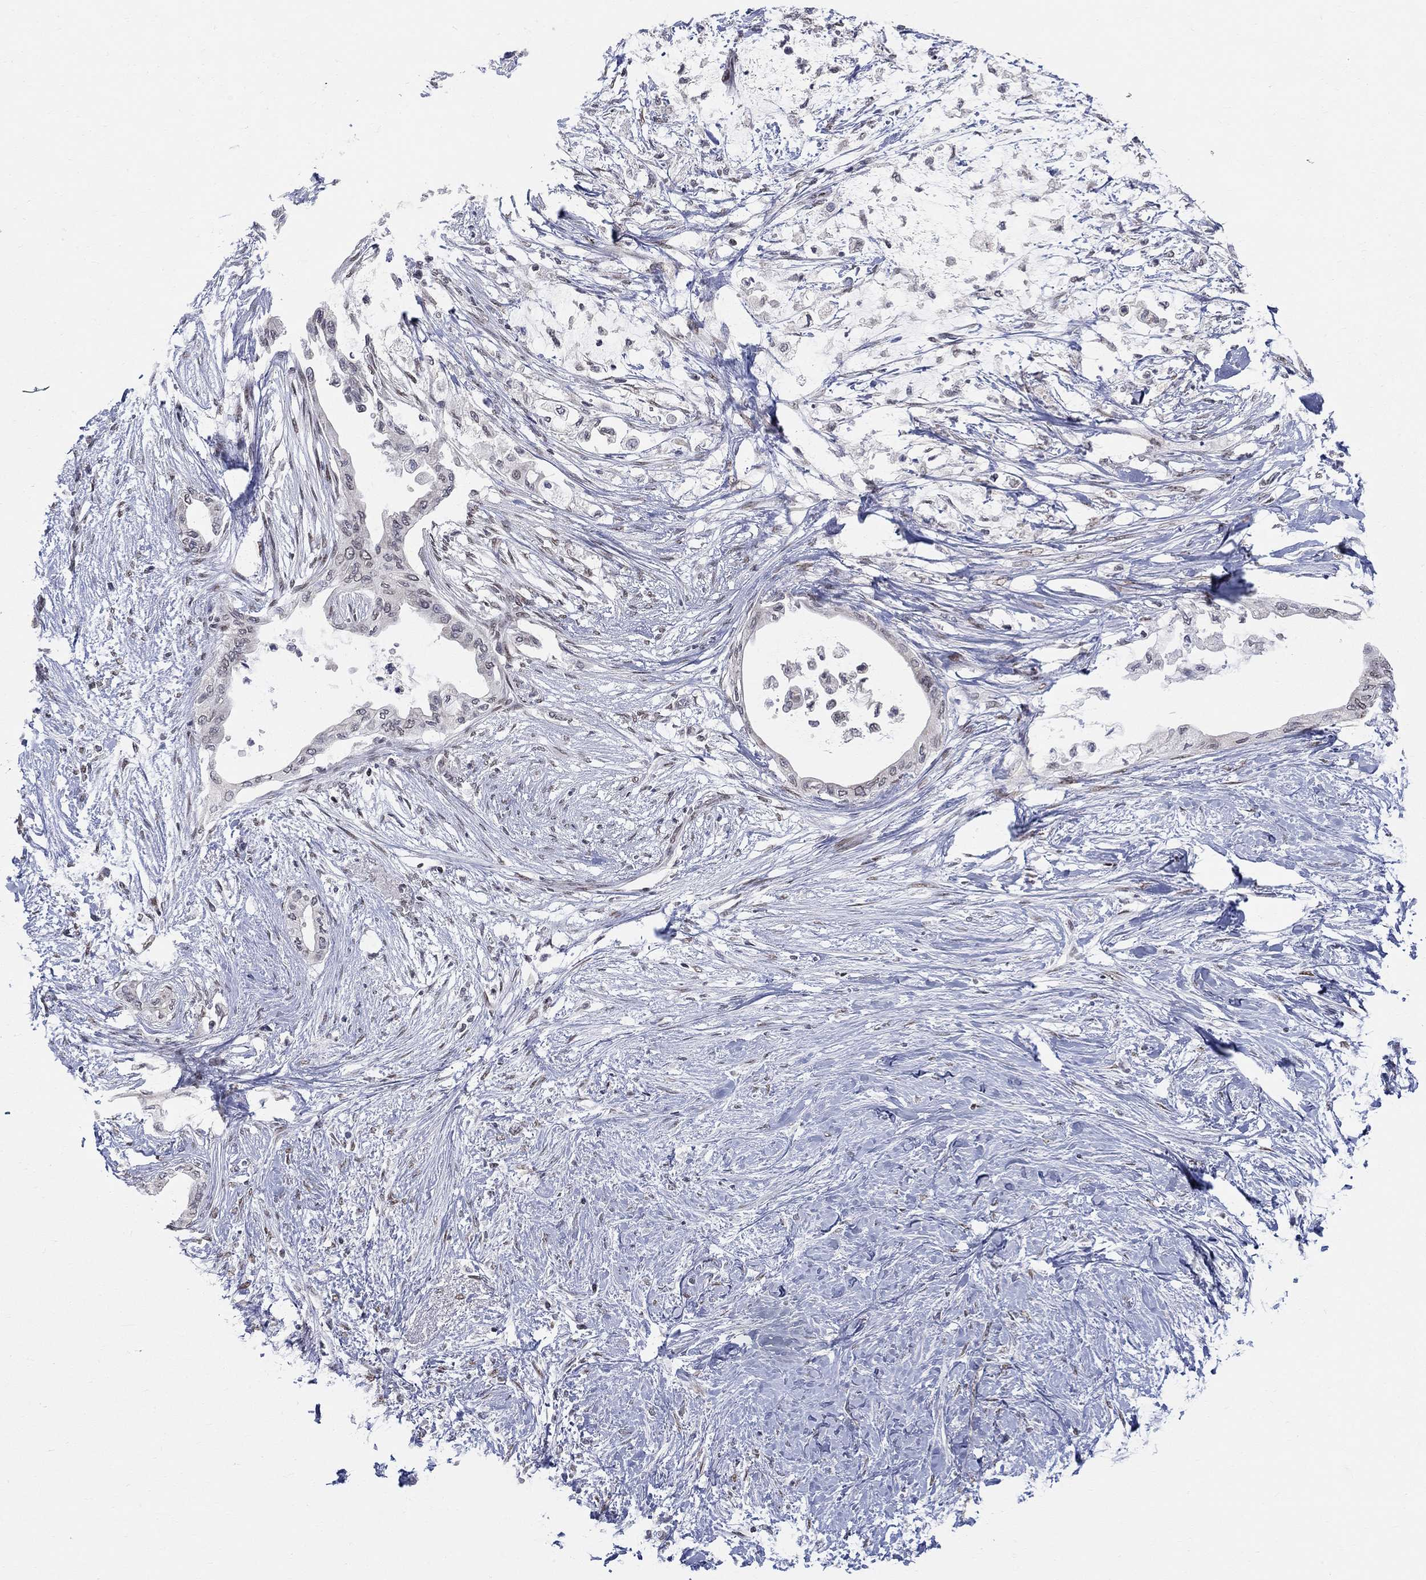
{"staining": {"intensity": "negative", "quantity": "none", "location": "none"}, "tissue": "pancreatic cancer", "cell_type": "Tumor cells", "image_type": "cancer", "snomed": [{"axis": "morphology", "description": "Normal tissue, NOS"}, {"axis": "morphology", "description": "Adenocarcinoma, NOS"}, {"axis": "topography", "description": "Pancreas"}, {"axis": "topography", "description": "Duodenum"}], "caption": "This is a micrograph of immunohistochemistry staining of pancreatic cancer (adenocarcinoma), which shows no positivity in tumor cells. The staining was performed using DAB to visualize the protein expression in brown, while the nuclei were stained in blue with hematoxylin (Magnification: 20x).", "gene": "KLF12", "patient": {"sex": "female", "age": 60}}